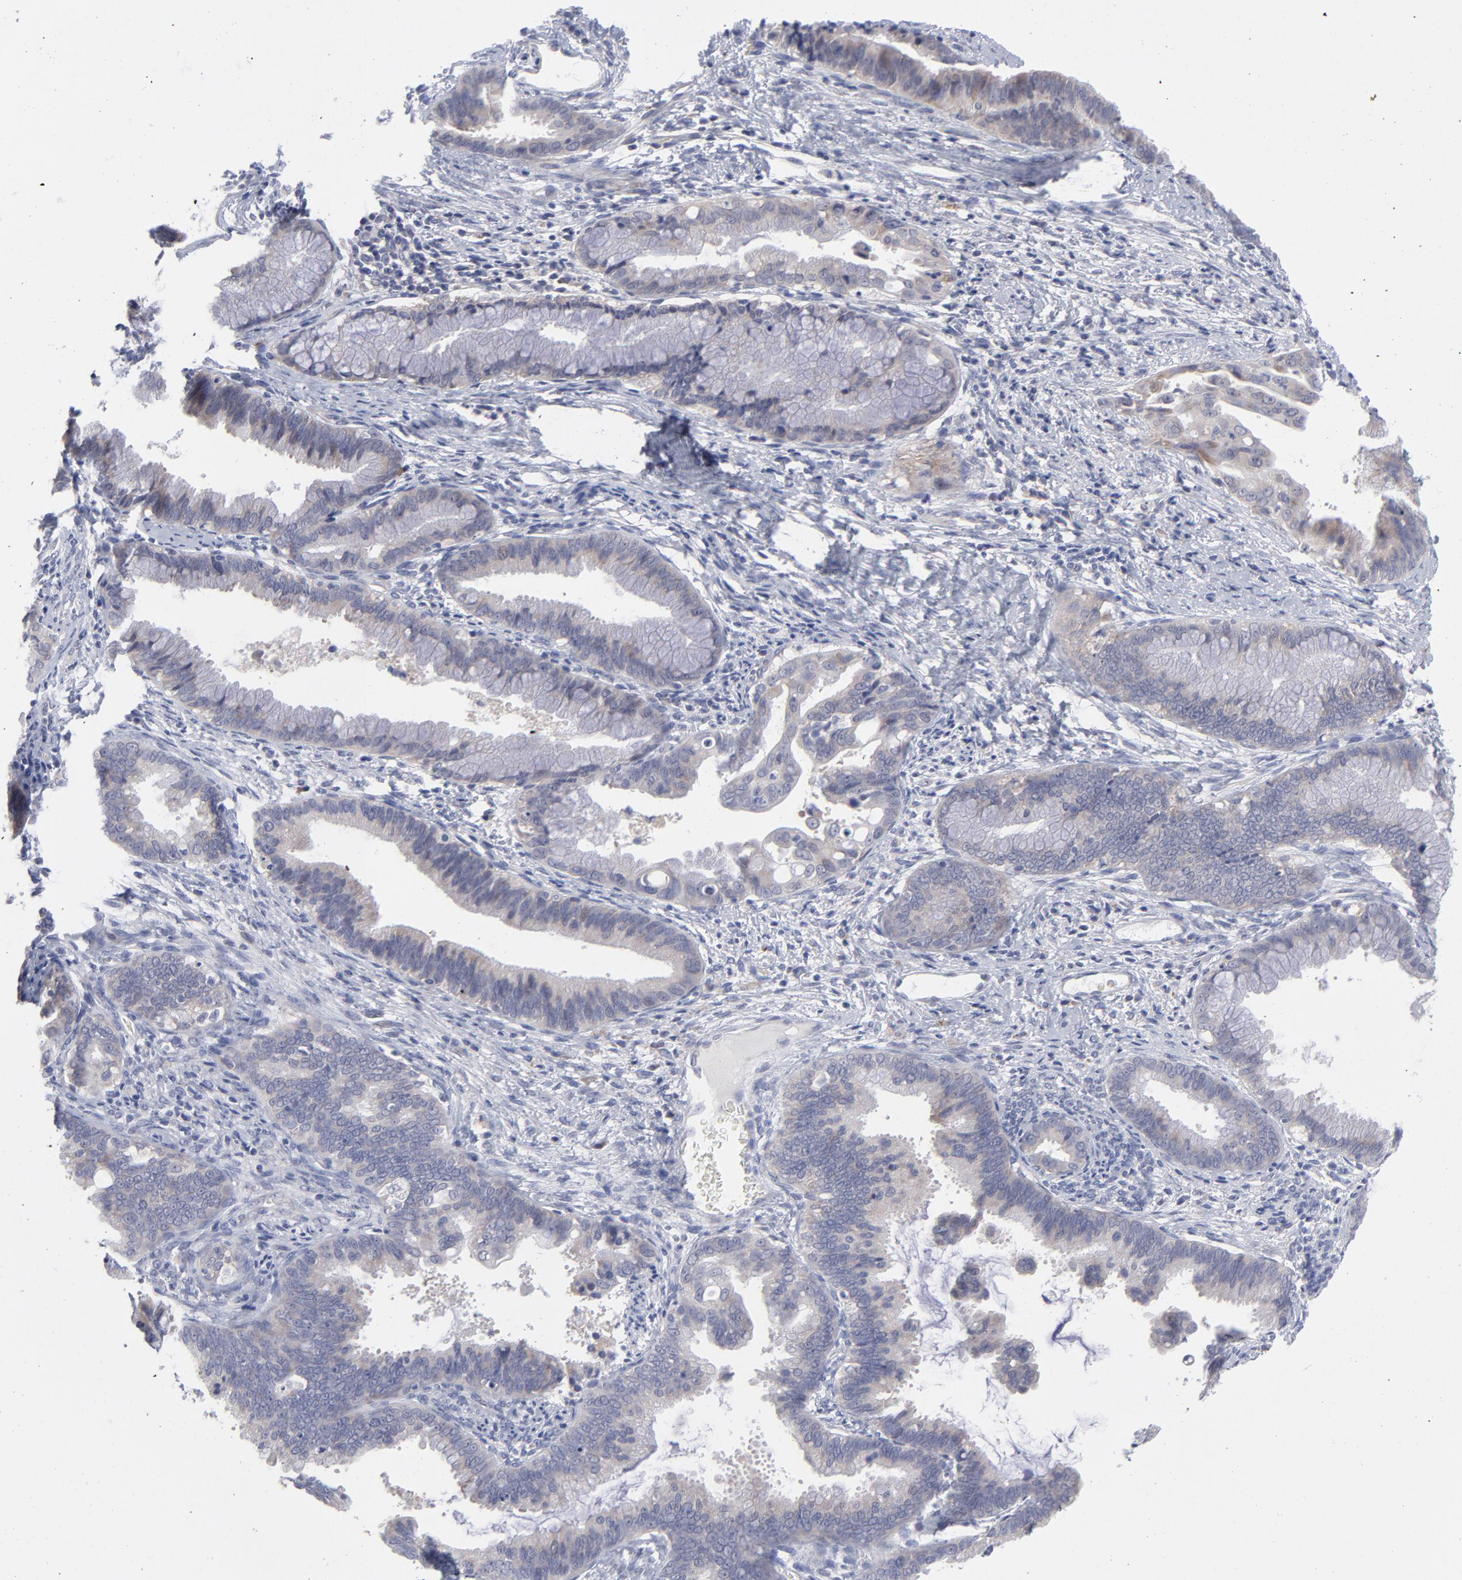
{"staining": {"intensity": "negative", "quantity": "none", "location": "none"}, "tissue": "cervical cancer", "cell_type": "Tumor cells", "image_type": "cancer", "snomed": [{"axis": "morphology", "description": "Adenocarcinoma, NOS"}, {"axis": "topography", "description": "Cervix"}], "caption": "There is no significant expression in tumor cells of cervical cancer (adenocarcinoma).", "gene": "RPS24", "patient": {"sex": "female", "age": 47}}